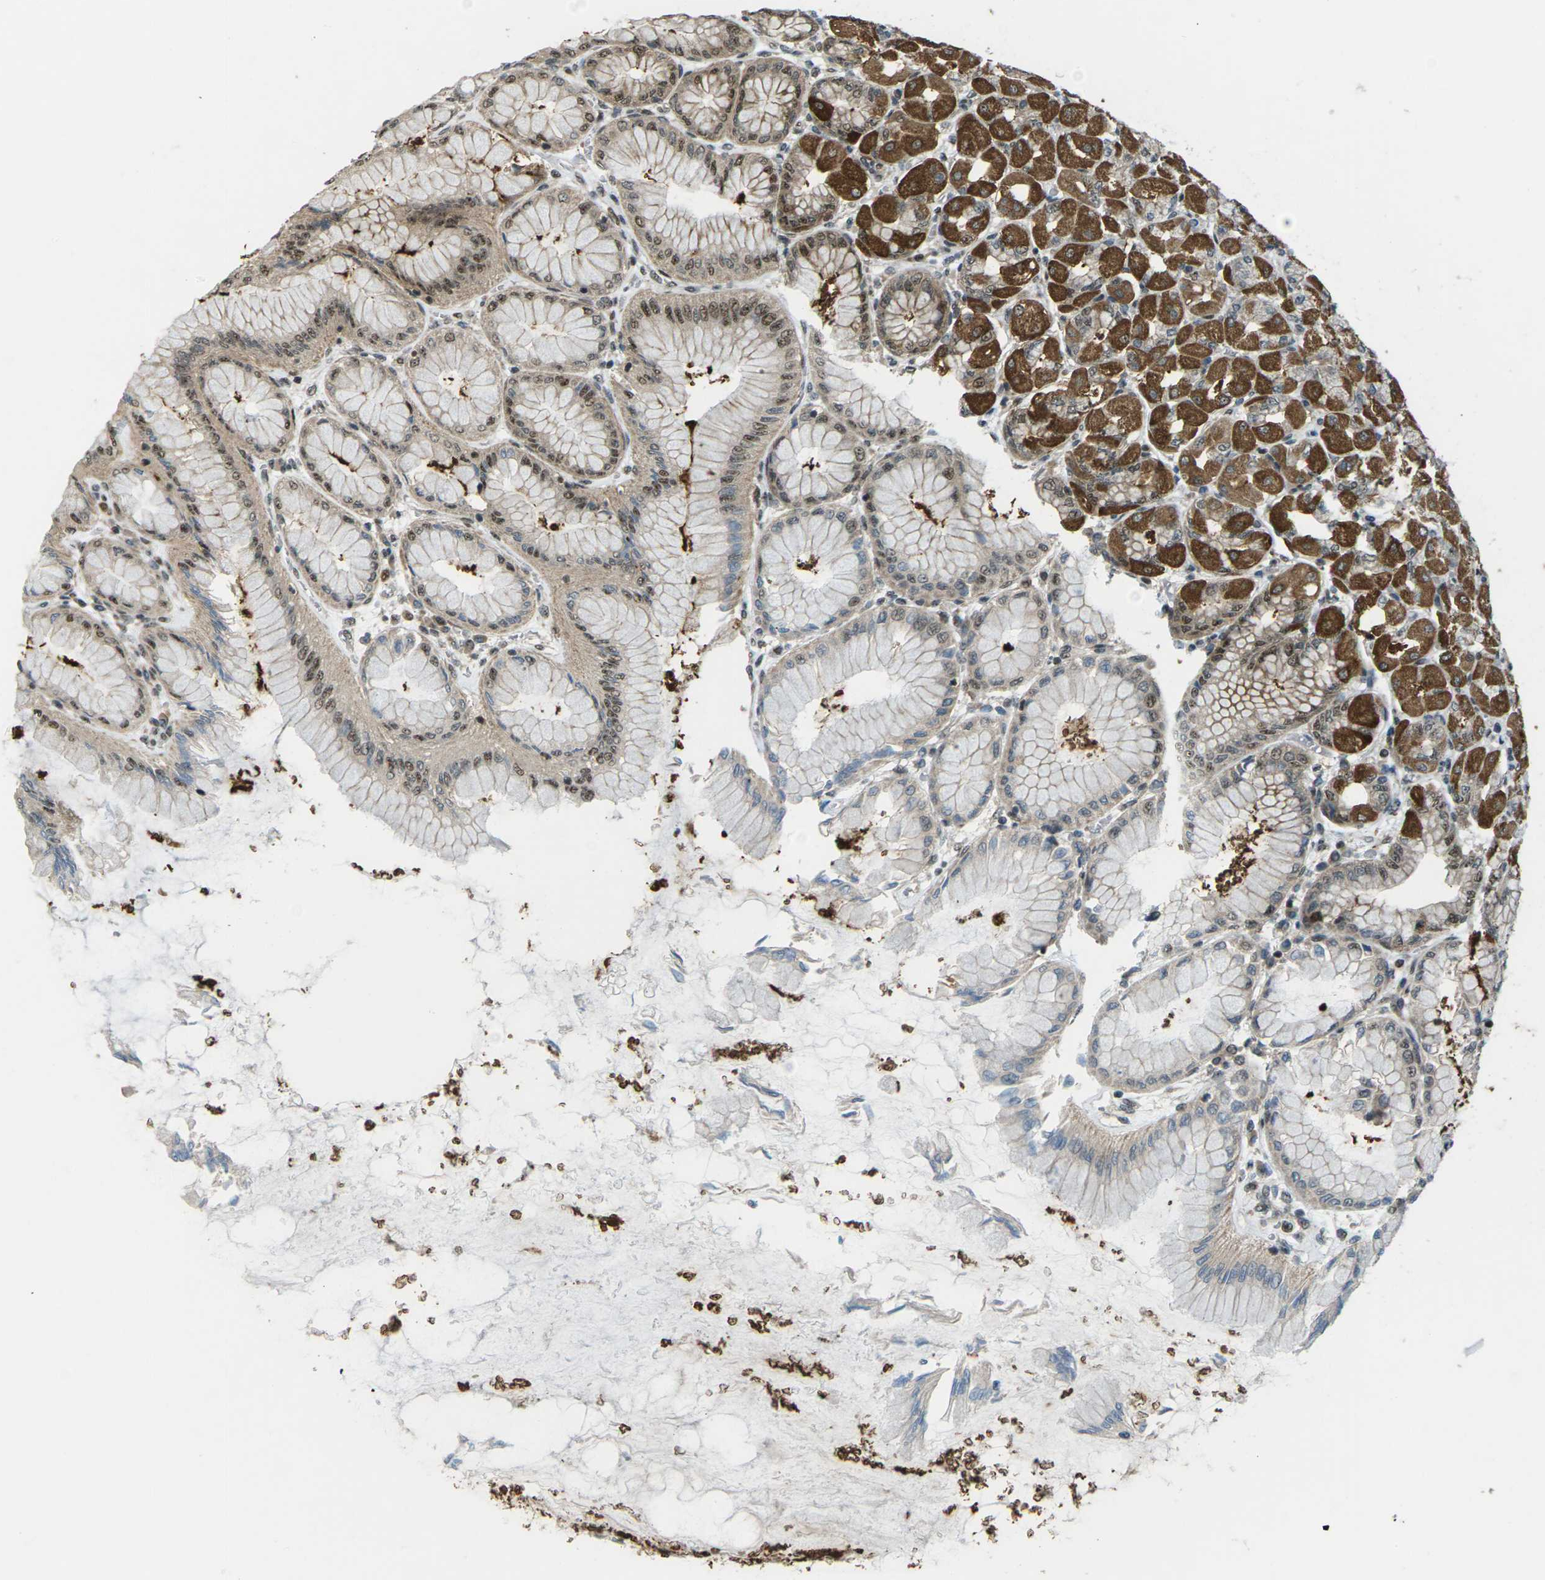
{"staining": {"intensity": "moderate", "quantity": ">75%", "location": "cytoplasmic/membranous,nuclear"}, "tissue": "stomach", "cell_type": "Glandular cells", "image_type": "normal", "snomed": [{"axis": "morphology", "description": "Normal tissue, NOS"}, {"axis": "topography", "description": "Stomach, upper"}], "caption": "Approximately >75% of glandular cells in benign stomach display moderate cytoplasmic/membranous,nuclear protein staining as visualized by brown immunohistochemical staining.", "gene": "UBE2S", "patient": {"sex": "female", "age": 56}}